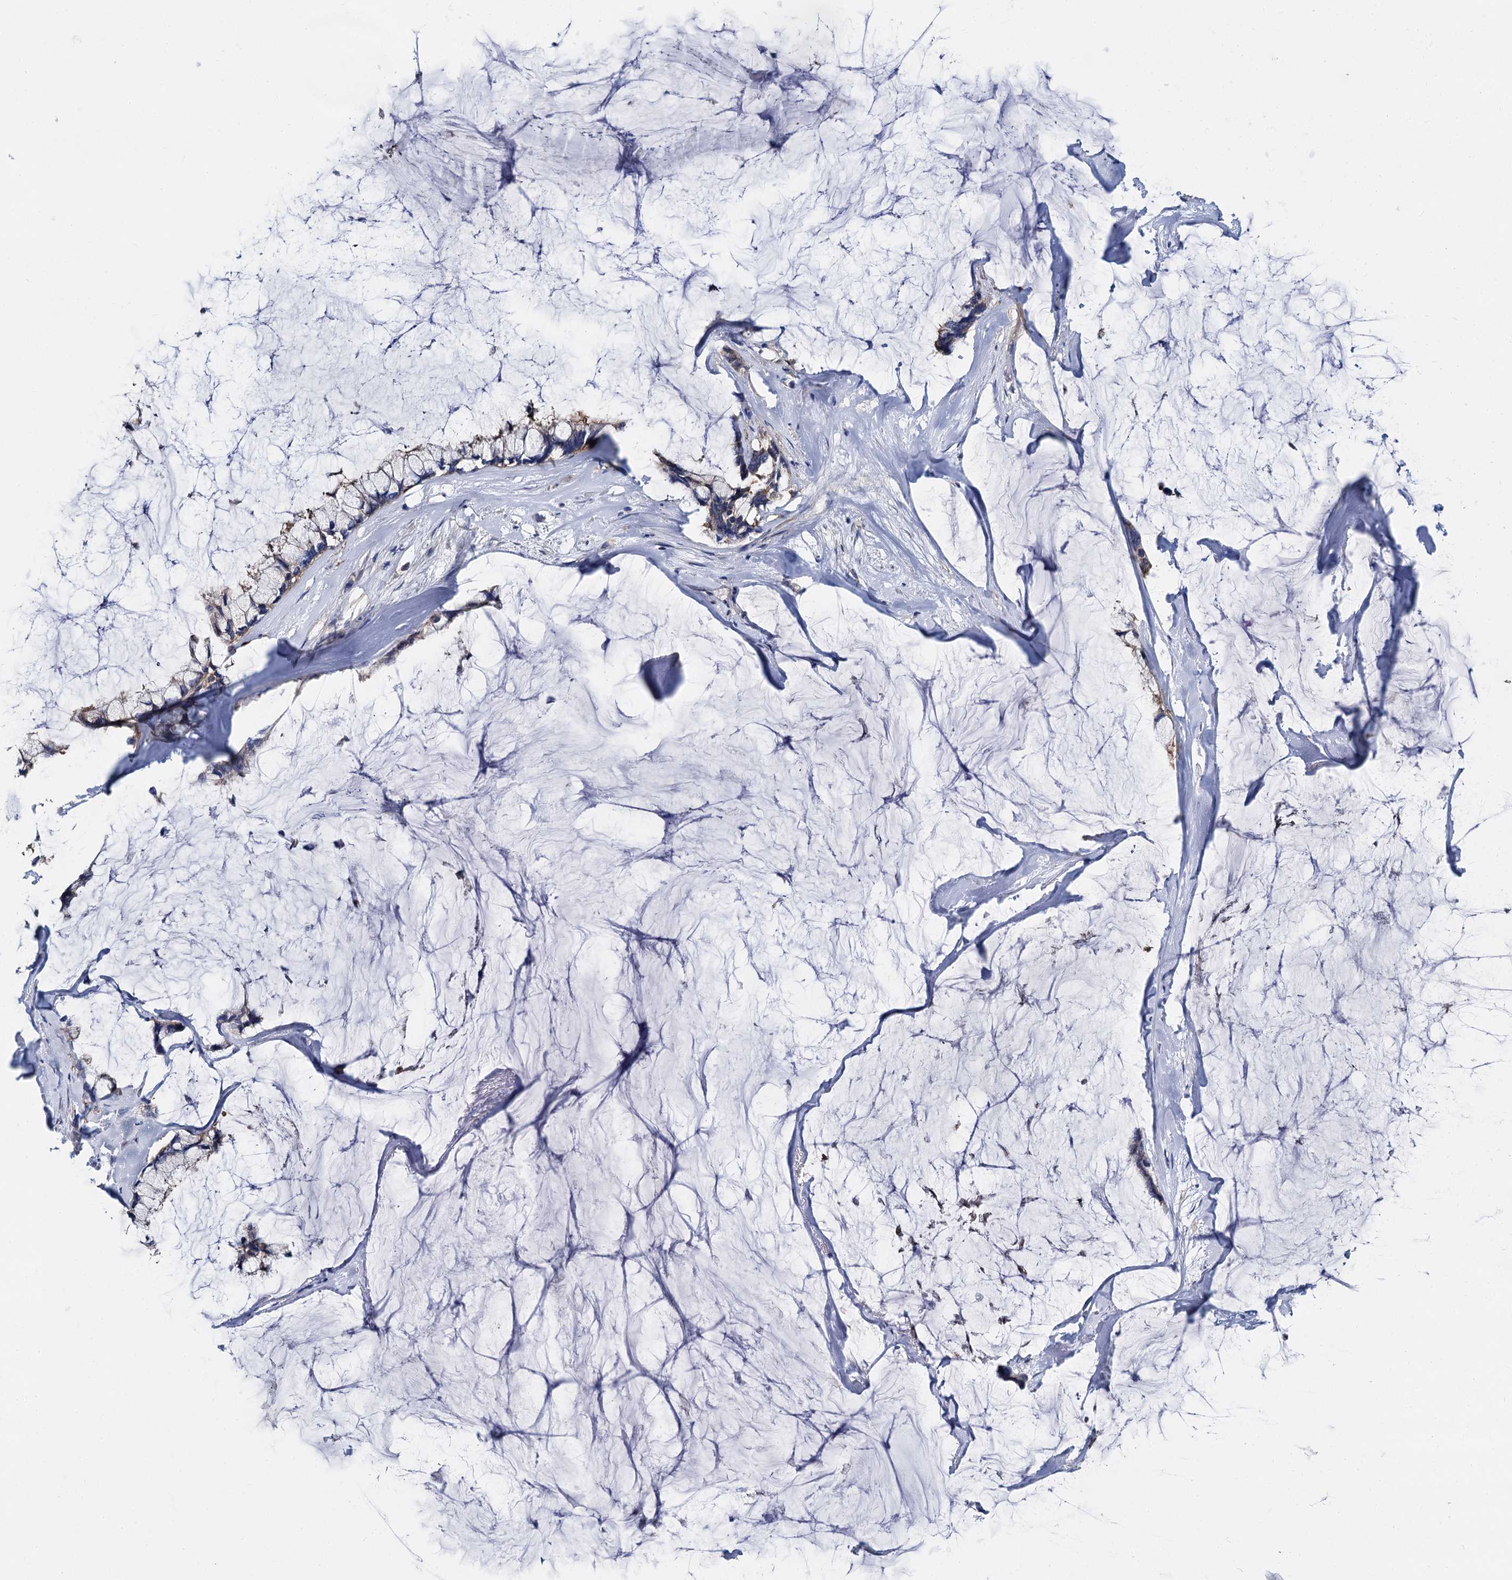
{"staining": {"intensity": "moderate", "quantity": "25%-75%", "location": "cytoplasmic/membranous"}, "tissue": "ovarian cancer", "cell_type": "Tumor cells", "image_type": "cancer", "snomed": [{"axis": "morphology", "description": "Cystadenocarcinoma, mucinous, NOS"}, {"axis": "topography", "description": "Ovary"}], "caption": "Ovarian mucinous cystadenocarcinoma stained with a protein marker exhibits moderate staining in tumor cells.", "gene": "QARS1", "patient": {"sex": "female", "age": 39}}